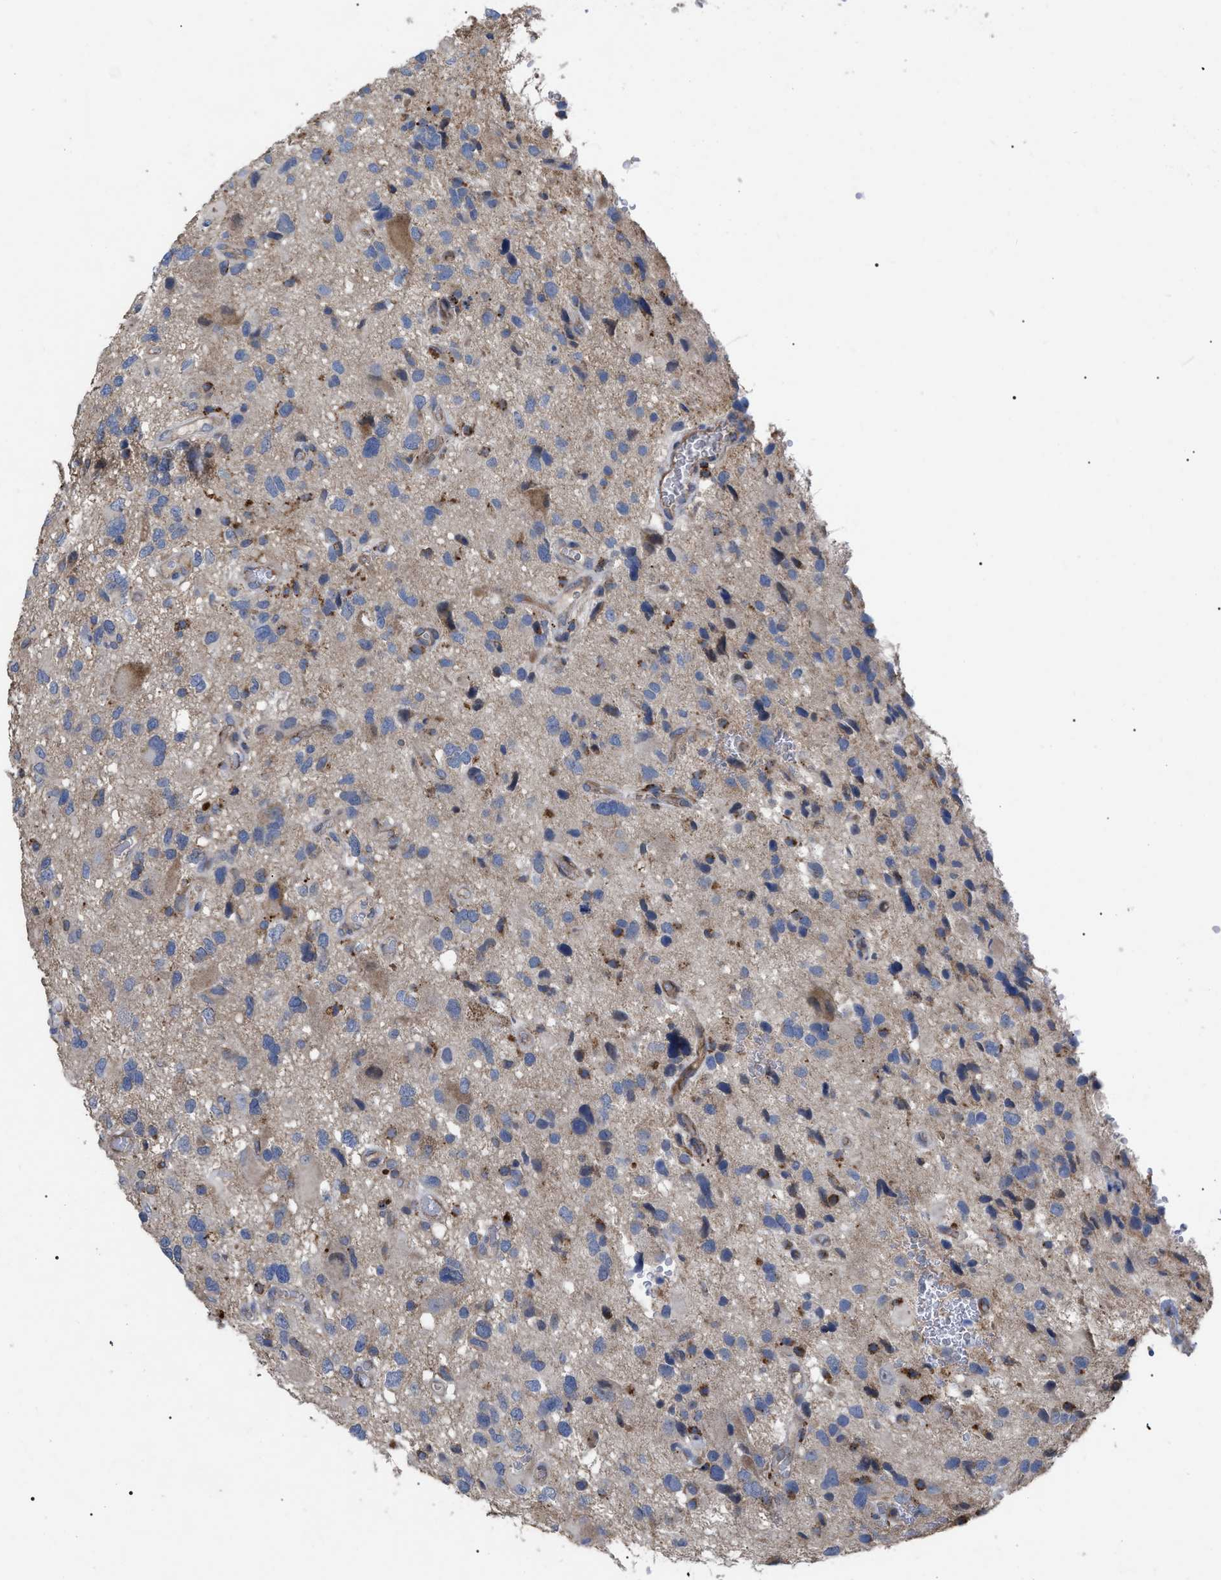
{"staining": {"intensity": "negative", "quantity": "none", "location": "none"}, "tissue": "glioma", "cell_type": "Tumor cells", "image_type": "cancer", "snomed": [{"axis": "morphology", "description": "Glioma, malignant, High grade"}, {"axis": "topography", "description": "Brain"}], "caption": "Immunohistochemistry photomicrograph of human glioma stained for a protein (brown), which shows no staining in tumor cells.", "gene": "FAM171A2", "patient": {"sex": "male", "age": 33}}